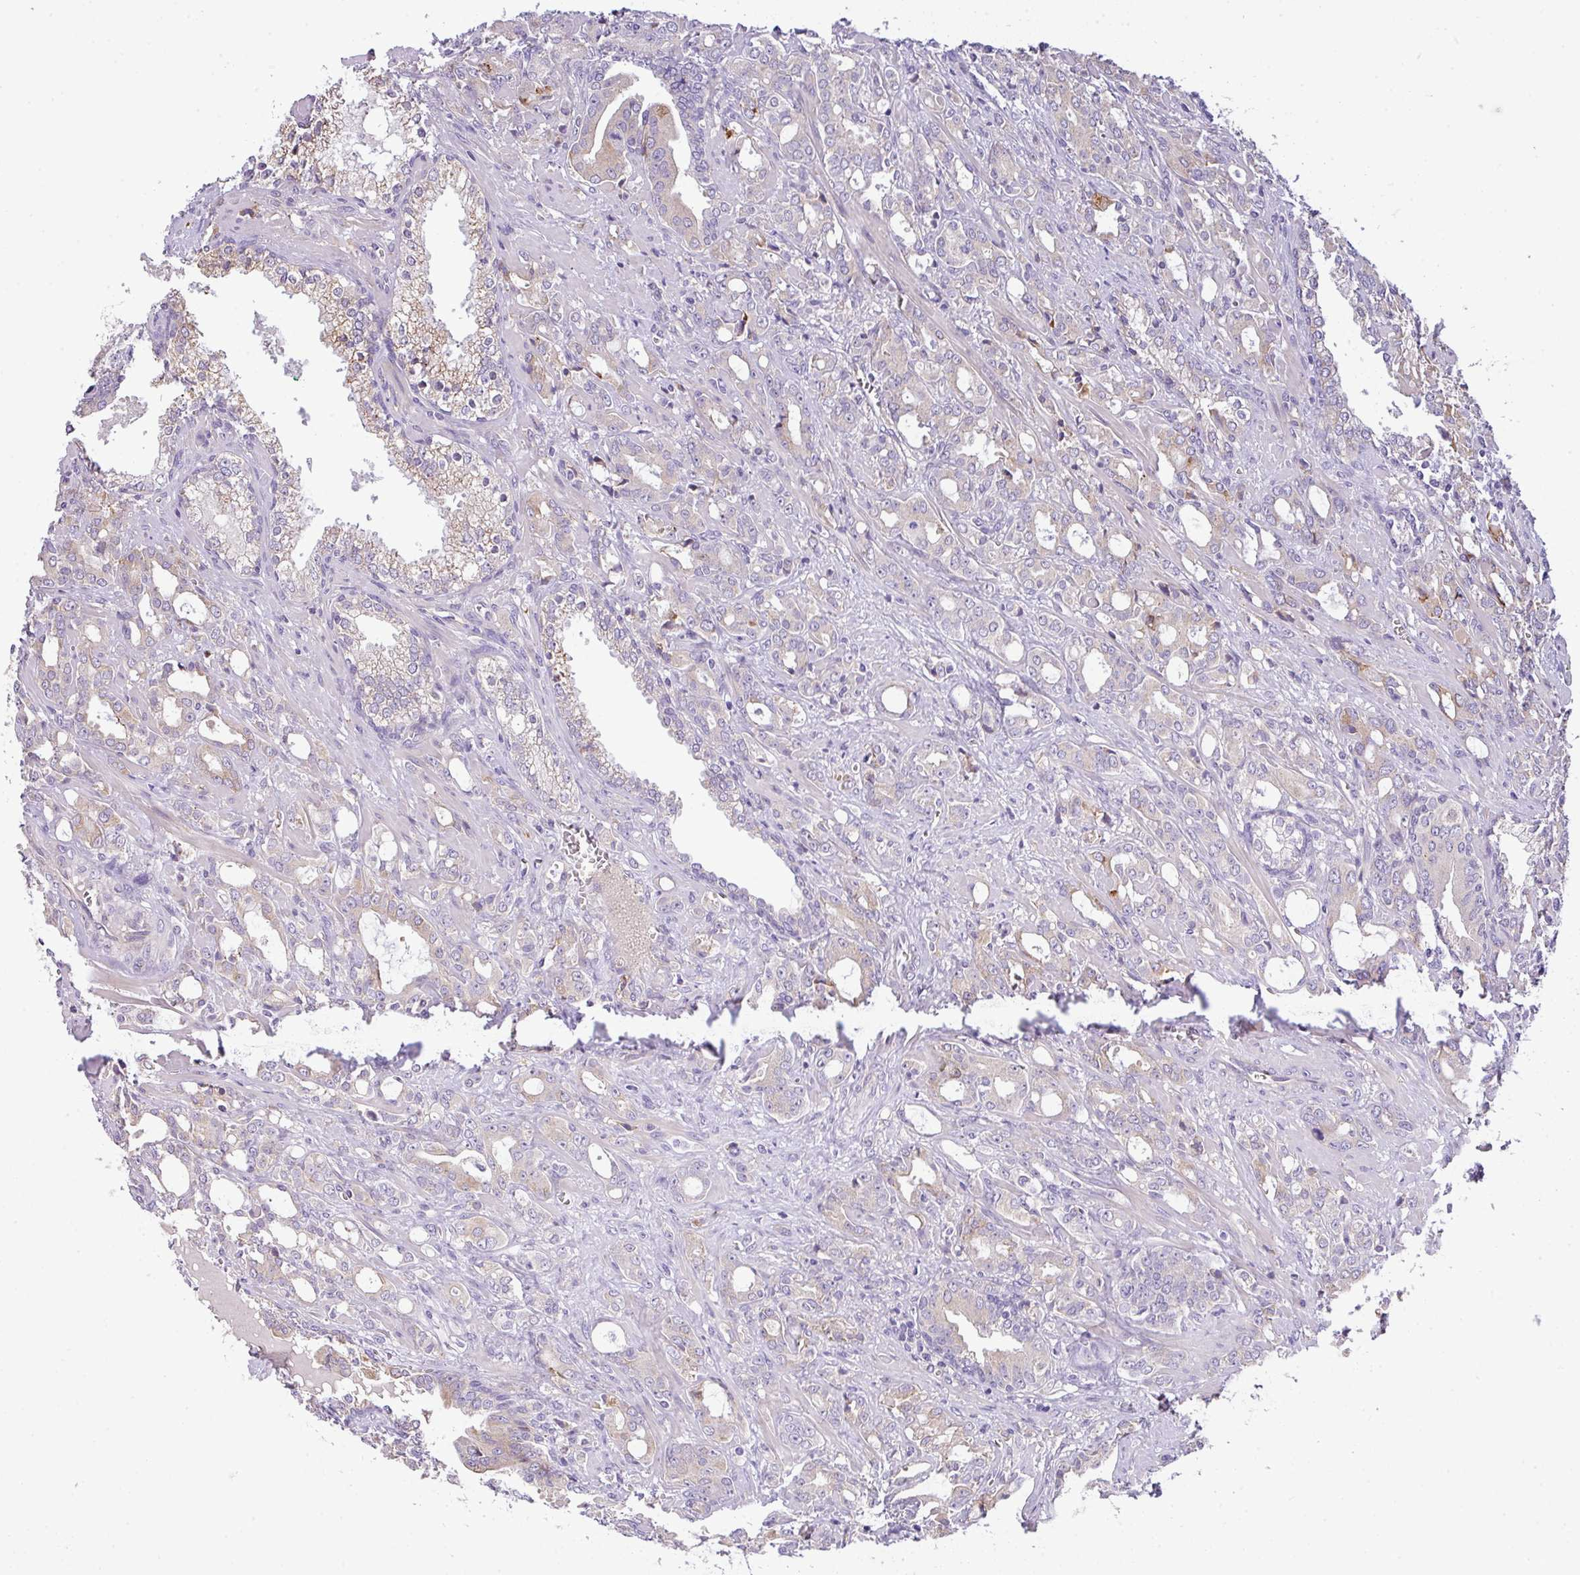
{"staining": {"intensity": "weak", "quantity": "25%-75%", "location": "cytoplasmic/membranous"}, "tissue": "prostate cancer", "cell_type": "Tumor cells", "image_type": "cancer", "snomed": [{"axis": "morphology", "description": "Adenocarcinoma, High grade"}, {"axis": "topography", "description": "Prostate"}], "caption": "This histopathology image demonstrates IHC staining of human prostate cancer, with low weak cytoplasmic/membranous positivity in approximately 25%-75% of tumor cells.", "gene": "PIK3R5", "patient": {"sex": "male", "age": 72}}